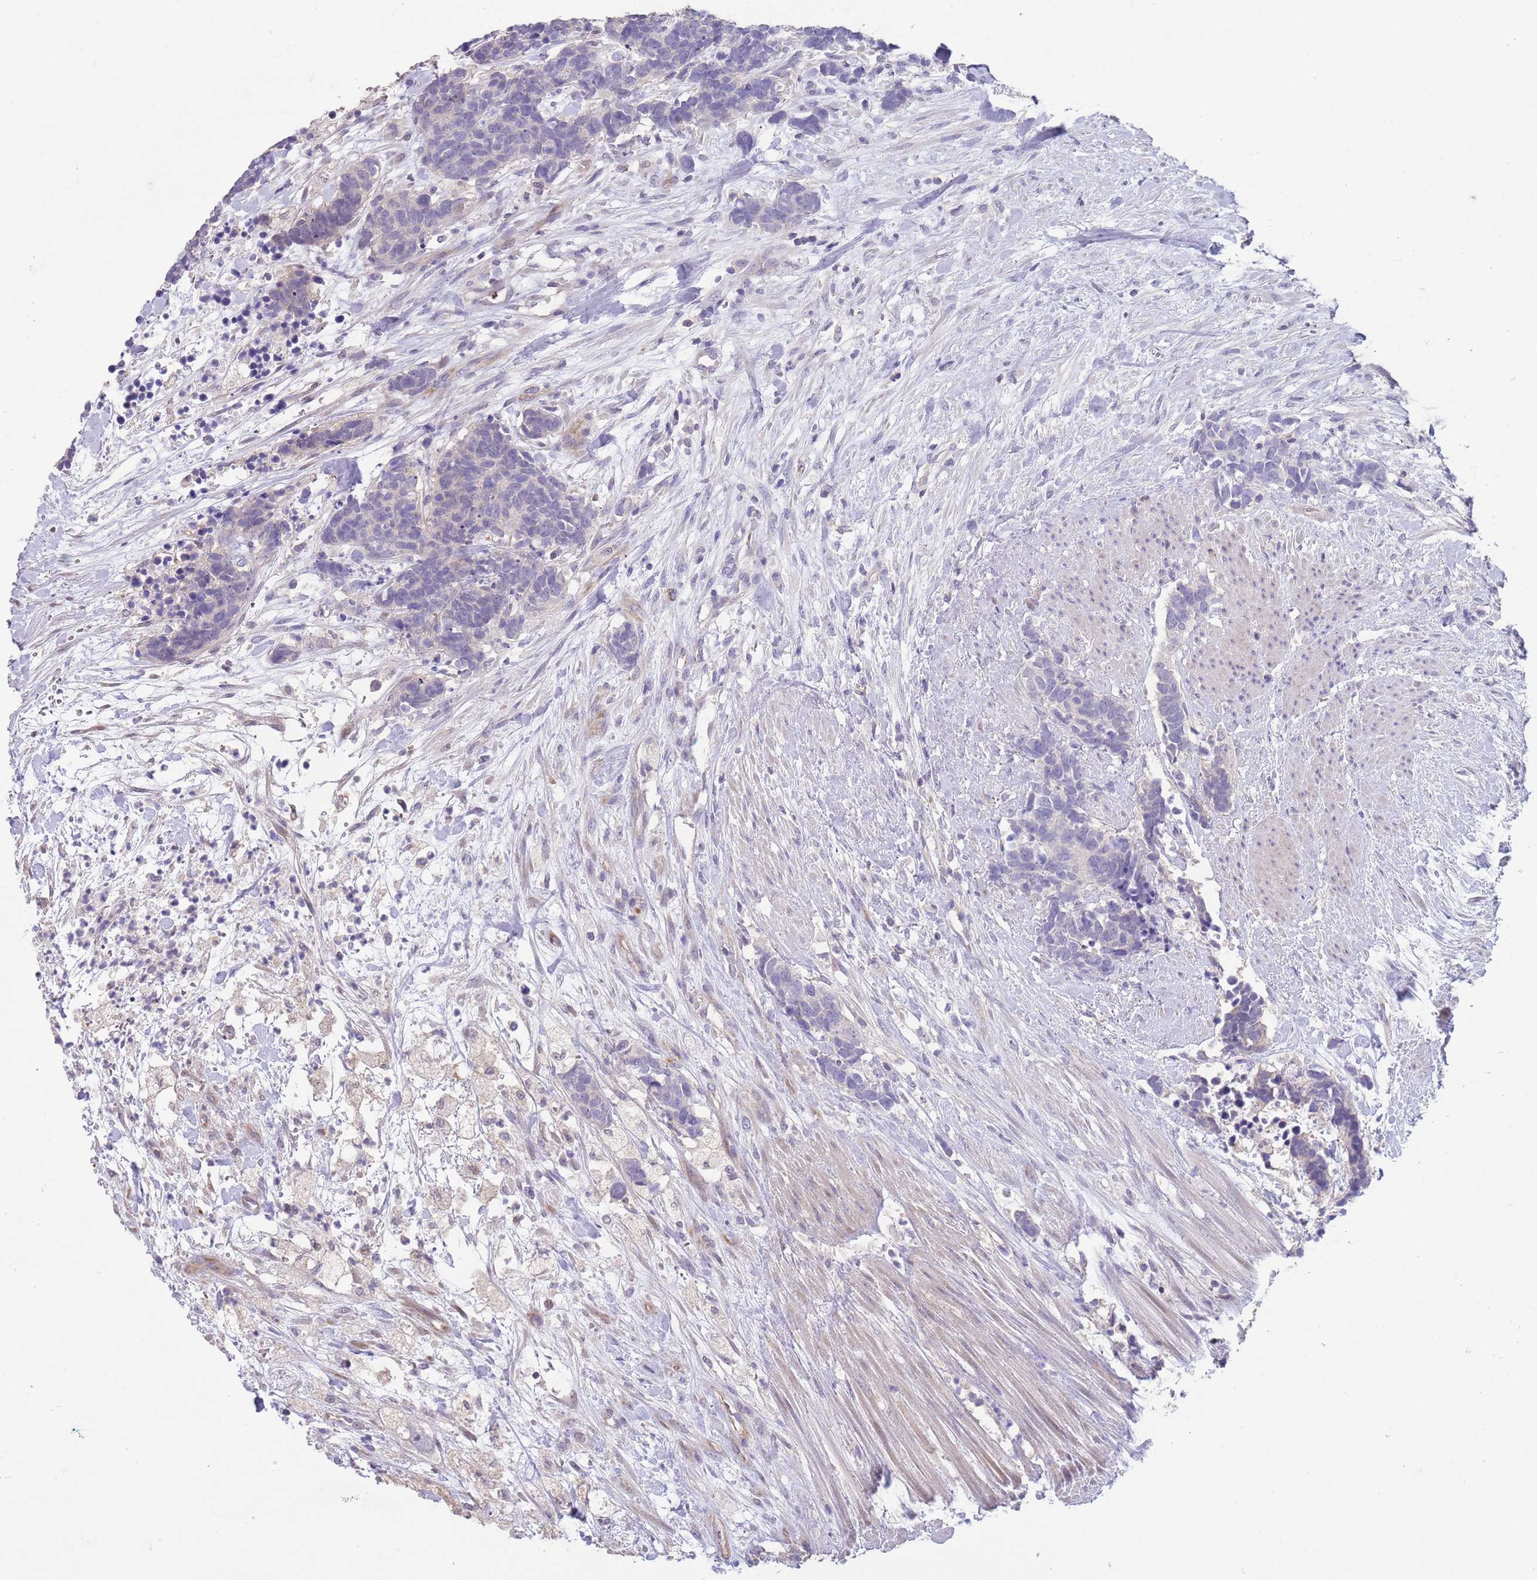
{"staining": {"intensity": "negative", "quantity": "none", "location": "none"}, "tissue": "carcinoid", "cell_type": "Tumor cells", "image_type": "cancer", "snomed": [{"axis": "morphology", "description": "Carcinoma, NOS"}, {"axis": "morphology", "description": "Carcinoid, malignant, NOS"}, {"axis": "topography", "description": "Prostate"}], "caption": "High power microscopy image of an IHC photomicrograph of carcinoid, revealing no significant expression in tumor cells.", "gene": "ZNF14", "patient": {"sex": "male", "age": 57}}